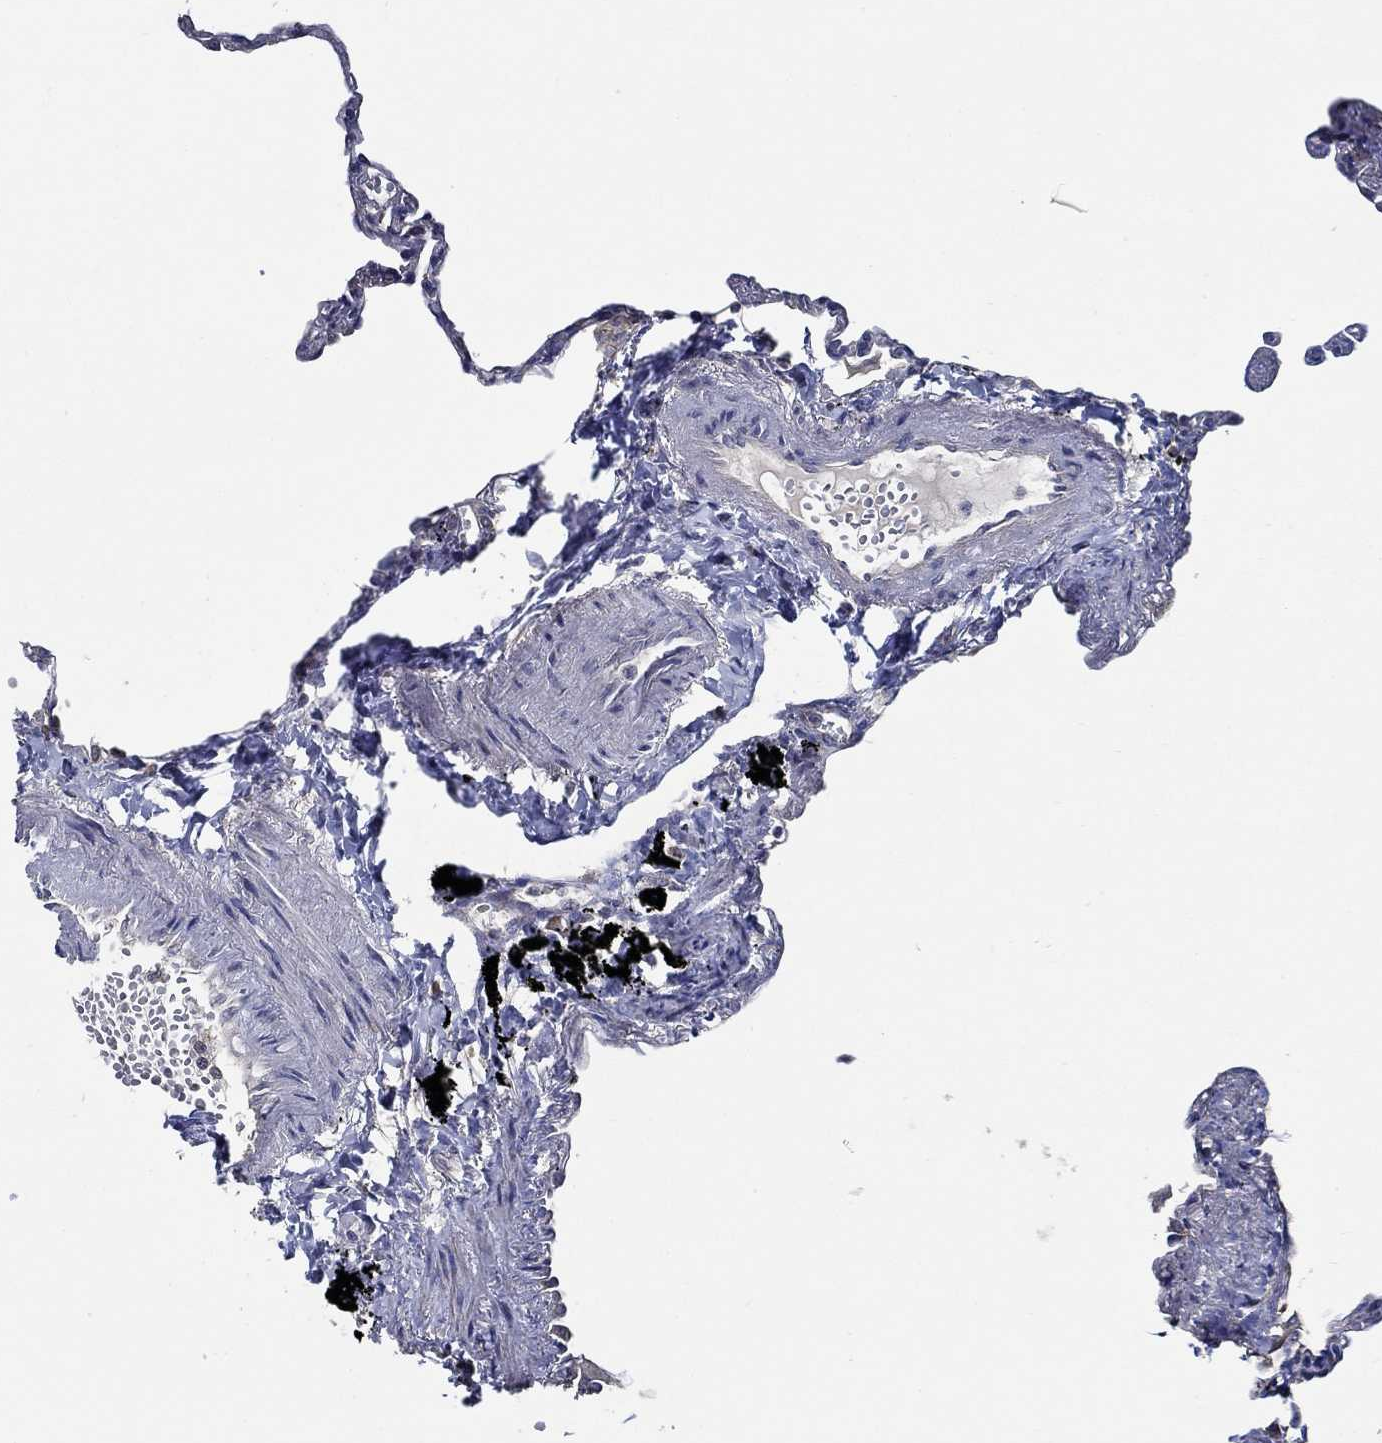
{"staining": {"intensity": "negative", "quantity": "none", "location": "none"}, "tissue": "lung", "cell_type": "Alveolar cells", "image_type": "normal", "snomed": [{"axis": "morphology", "description": "Normal tissue, NOS"}, {"axis": "topography", "description": "Lung"}], "caption": "IHC histopathology image of benign human lung stained for a protein (brown), which displays no positivity in alveolar cells.", "gene": "WDR53", "patient": {"sex": "male", "age": 78}}